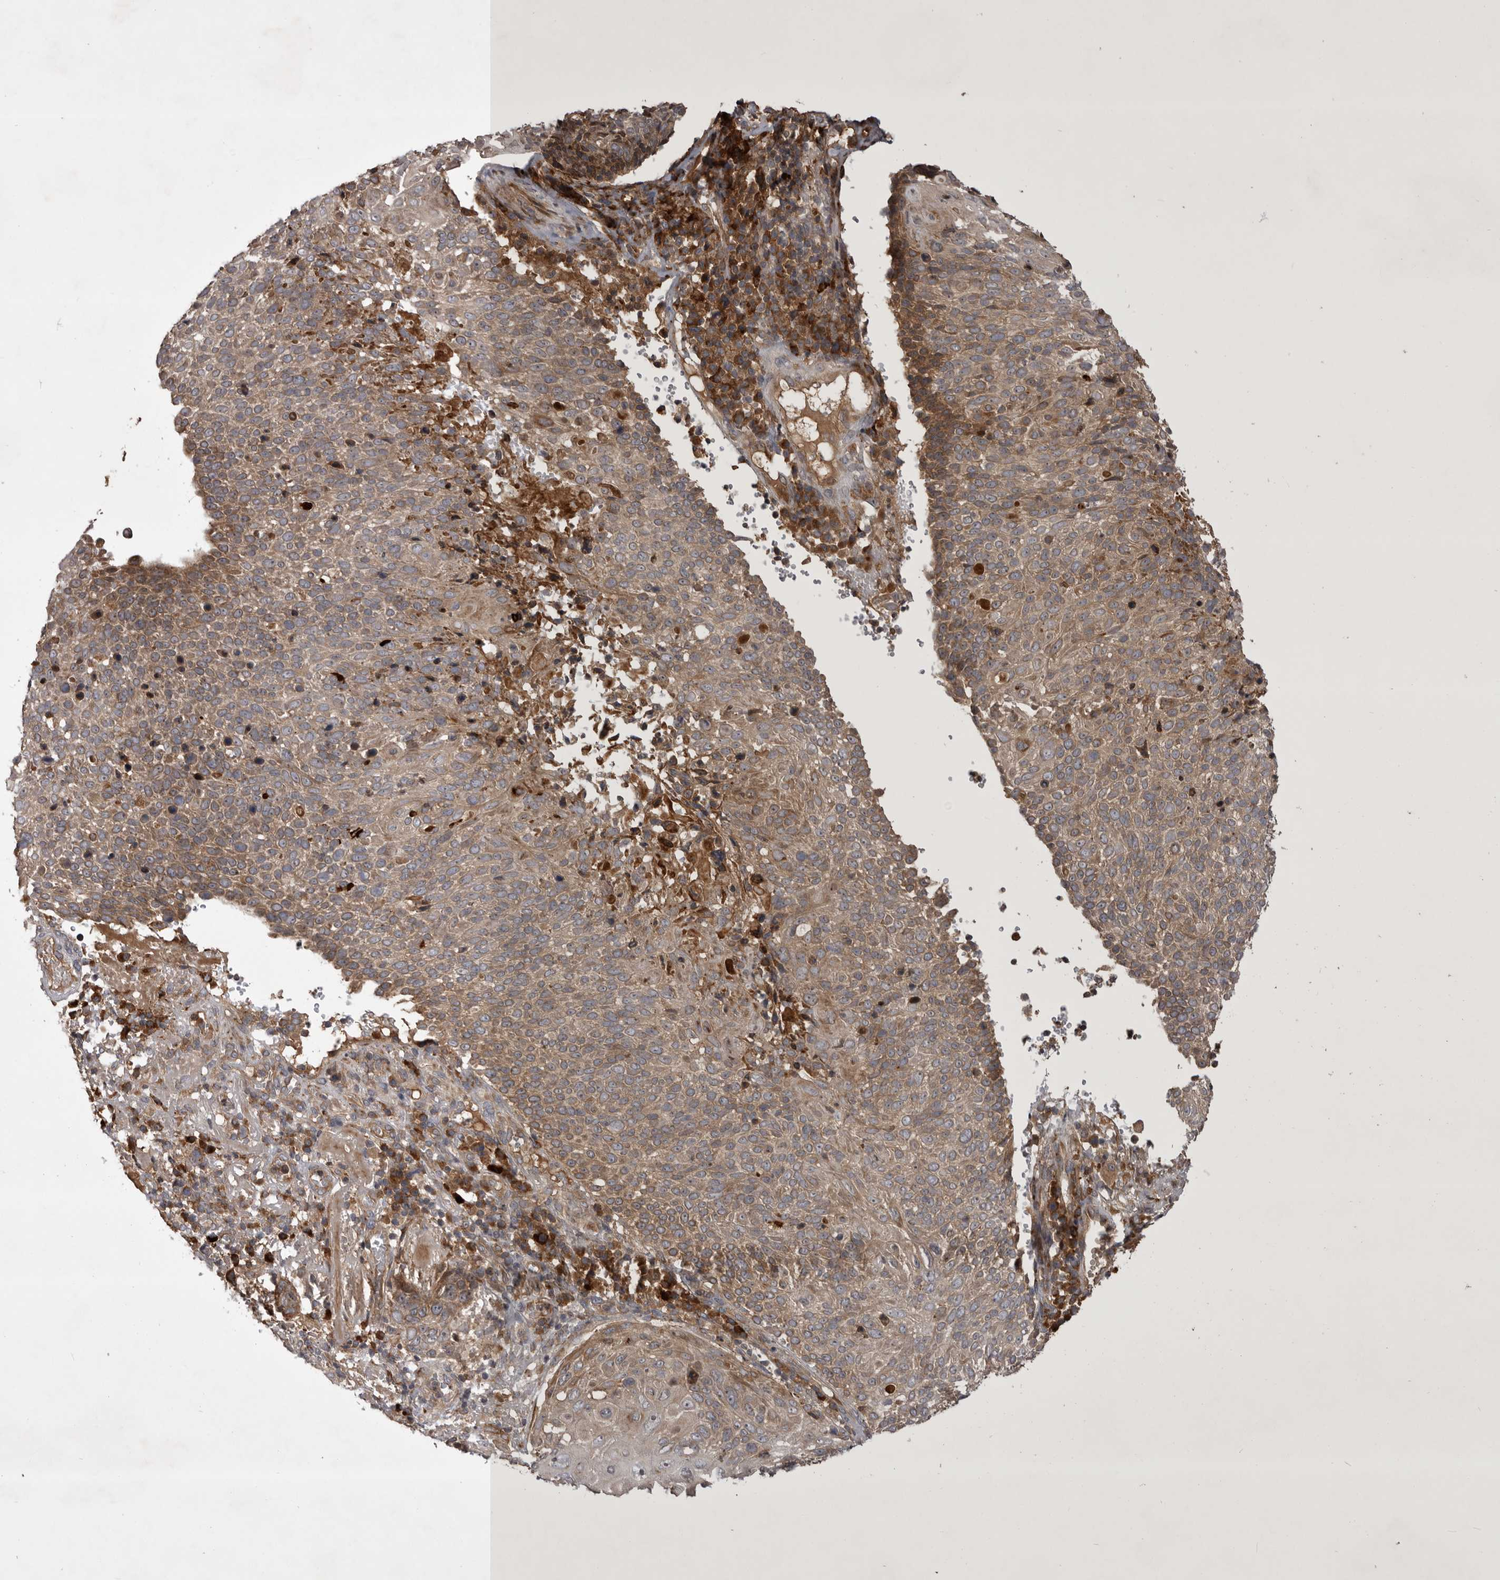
{"staining": {"intensity": "weak", "quantity": ">75%", "location": "cytoplasmic/membranous"}, "tissue": "cervical cancer", "cell_type": "Tumor cells", "image_type": "cancer", "snomed": [{"axis": "morphology", "description": "Squamous cell carcinoma, NOS"}, {"axis": "topography", "description": "Cervix"}], "caption": "Cervical cancer was stained to show a protein in brown. There is low levels of weak cytoplasmic/membranous expression in approximately >75% of tumor cells.", "gene": "RAB3GAP2", "patient": {"sex": "female", "age": 74}}